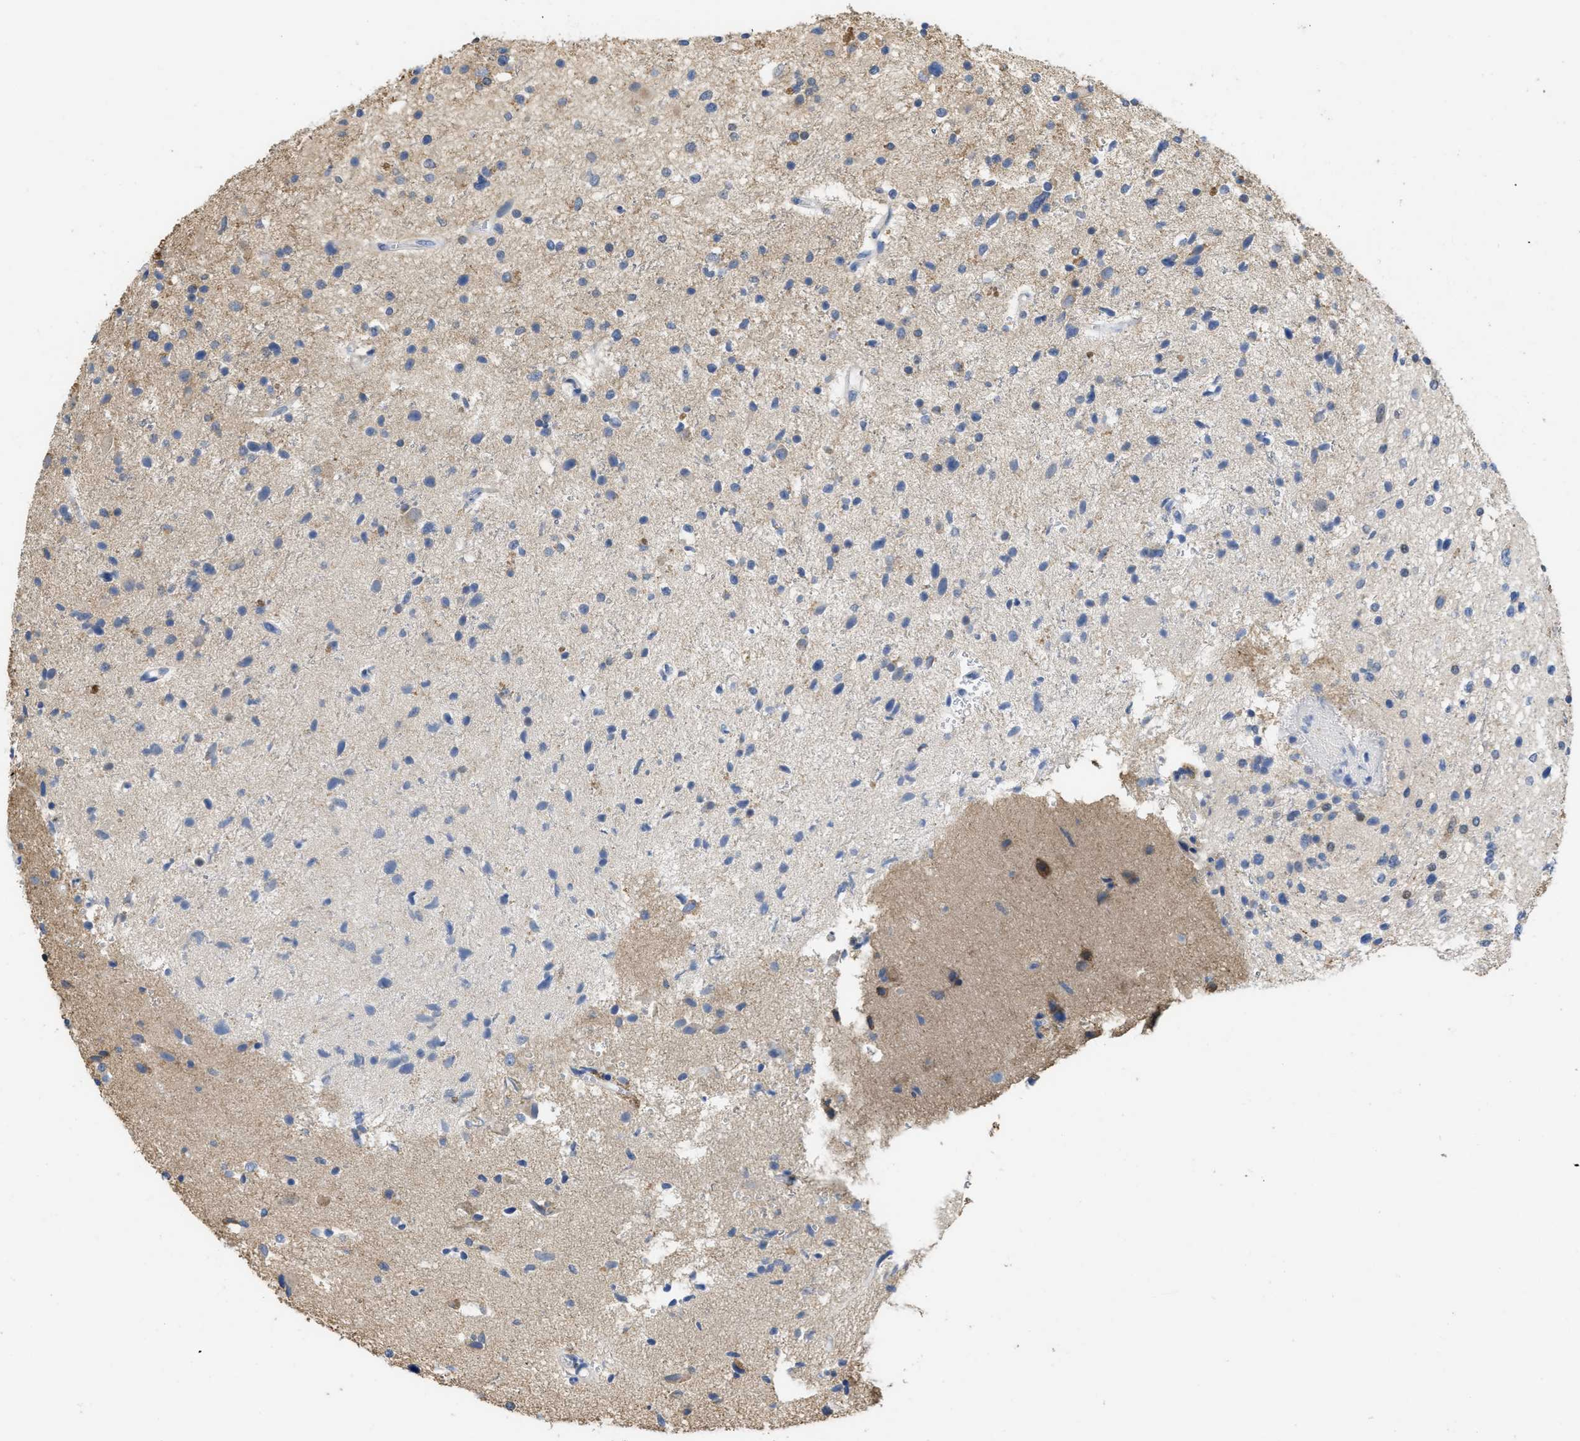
{"staining": {"intensity": "weak", "quantity": "<25%", "location": "cytoplasmic/membranous"}, "tissue": "glioma", "cell_type": "Tumor cells", "image_type": "cancer", "snomed": [{"axis": "morphology", "description": "Glioma, malignant, High grade"}, {"axis": "topography", "description": "Brain"}], "caption": "Protein analysis of glioma reveals no significant positivity in tumor cells.", "gene": "CDPF1", "patient": {"sex": "male", "age": 33}}